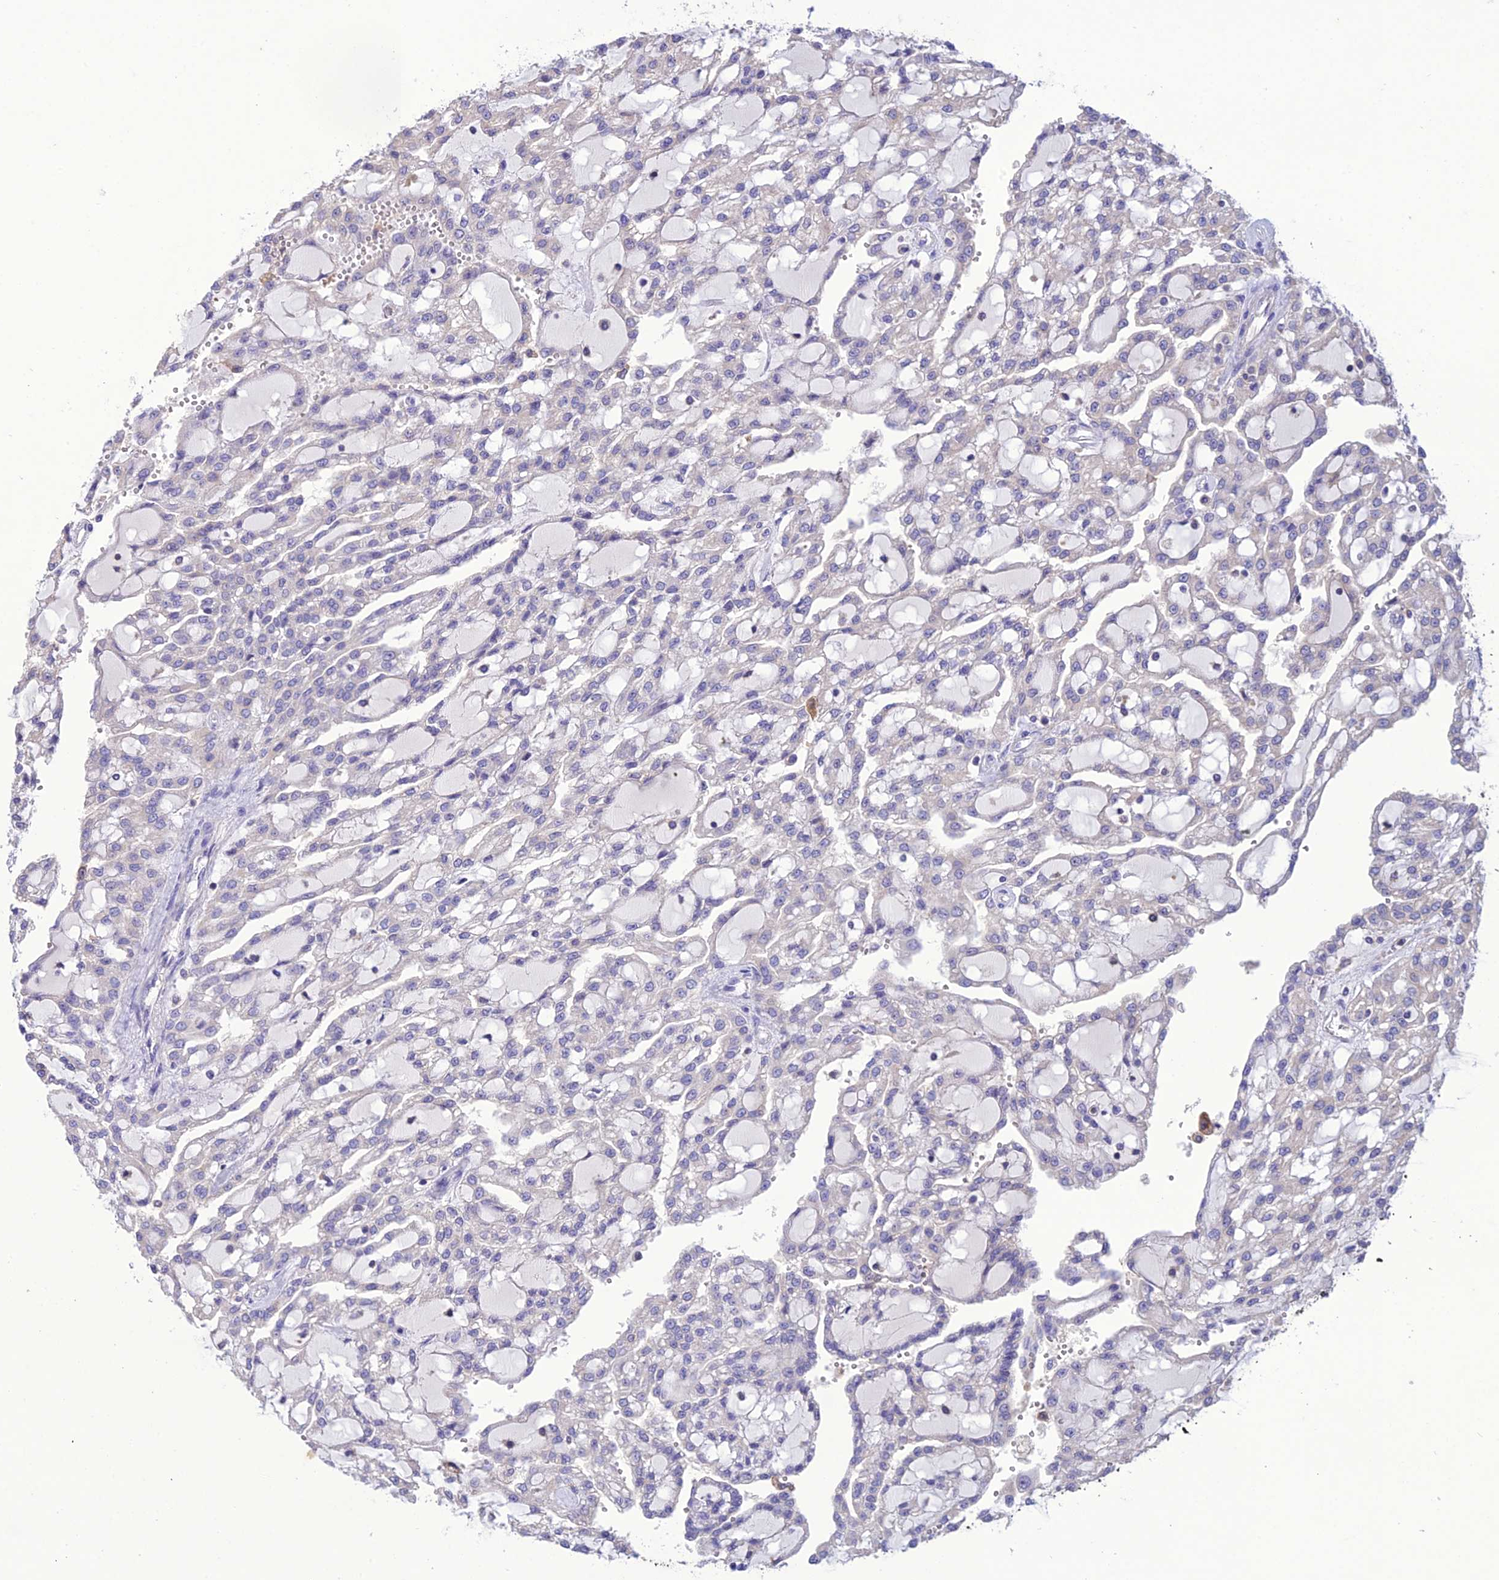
{"staining": {"intensity": "negative", "quantity": "none", "location": "none"}, "tissue": "renal cancer", "cell_type": "Tumor cells", "image_type": "cancer", "snomed": [{"axis": "morphology", "description": "Adenocarcinoma, NOS"}, {"axis": "topography", "description": "Kidney"}], "caption": "This is an immunohistochemistry image of human renal adenocarcinoma. There is no expression in tumor cells.", "gene": "SNX24", "patient": {"sex": "male", "age": 63}}